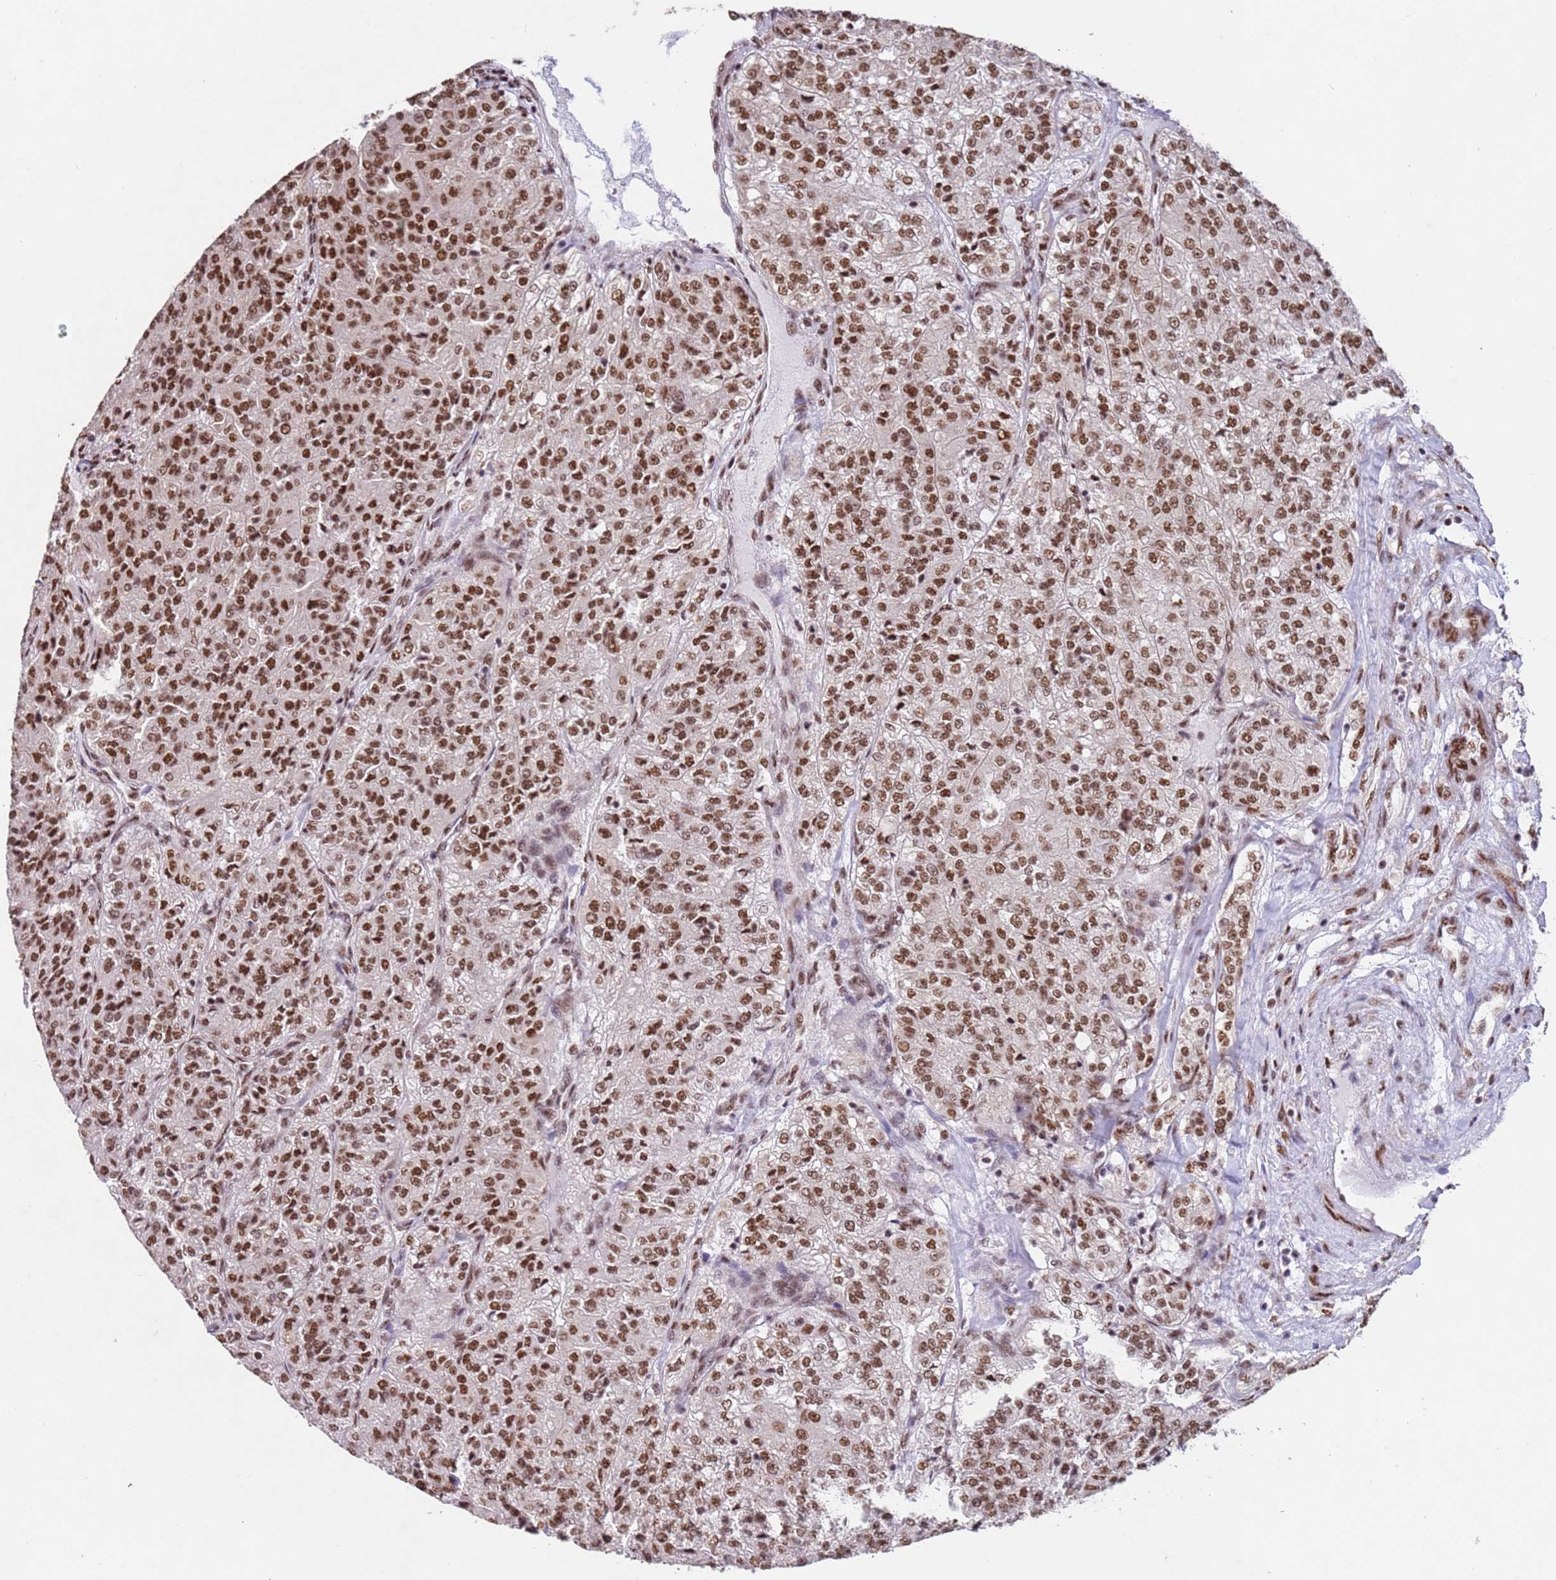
{"staining": {"intensity": "moderate", "quantity": ">75%", "location": "nuclear"}, "tissue": "renal cancer", "cell_type": "Tumor cells", "image_type": "cancer", "snomed": [{"axis": "morphology", "description": "Adenocarcinoma, NOS"}, {"axis": "topography", "description": "Kidney"}], "caption": "Renal cancer (adenocarcinoma) stained for a protein reveals moderate nuclear positivity in tumor cells.", "gene": "ESF1", "patient": {"sex": "female", "age": 63}}